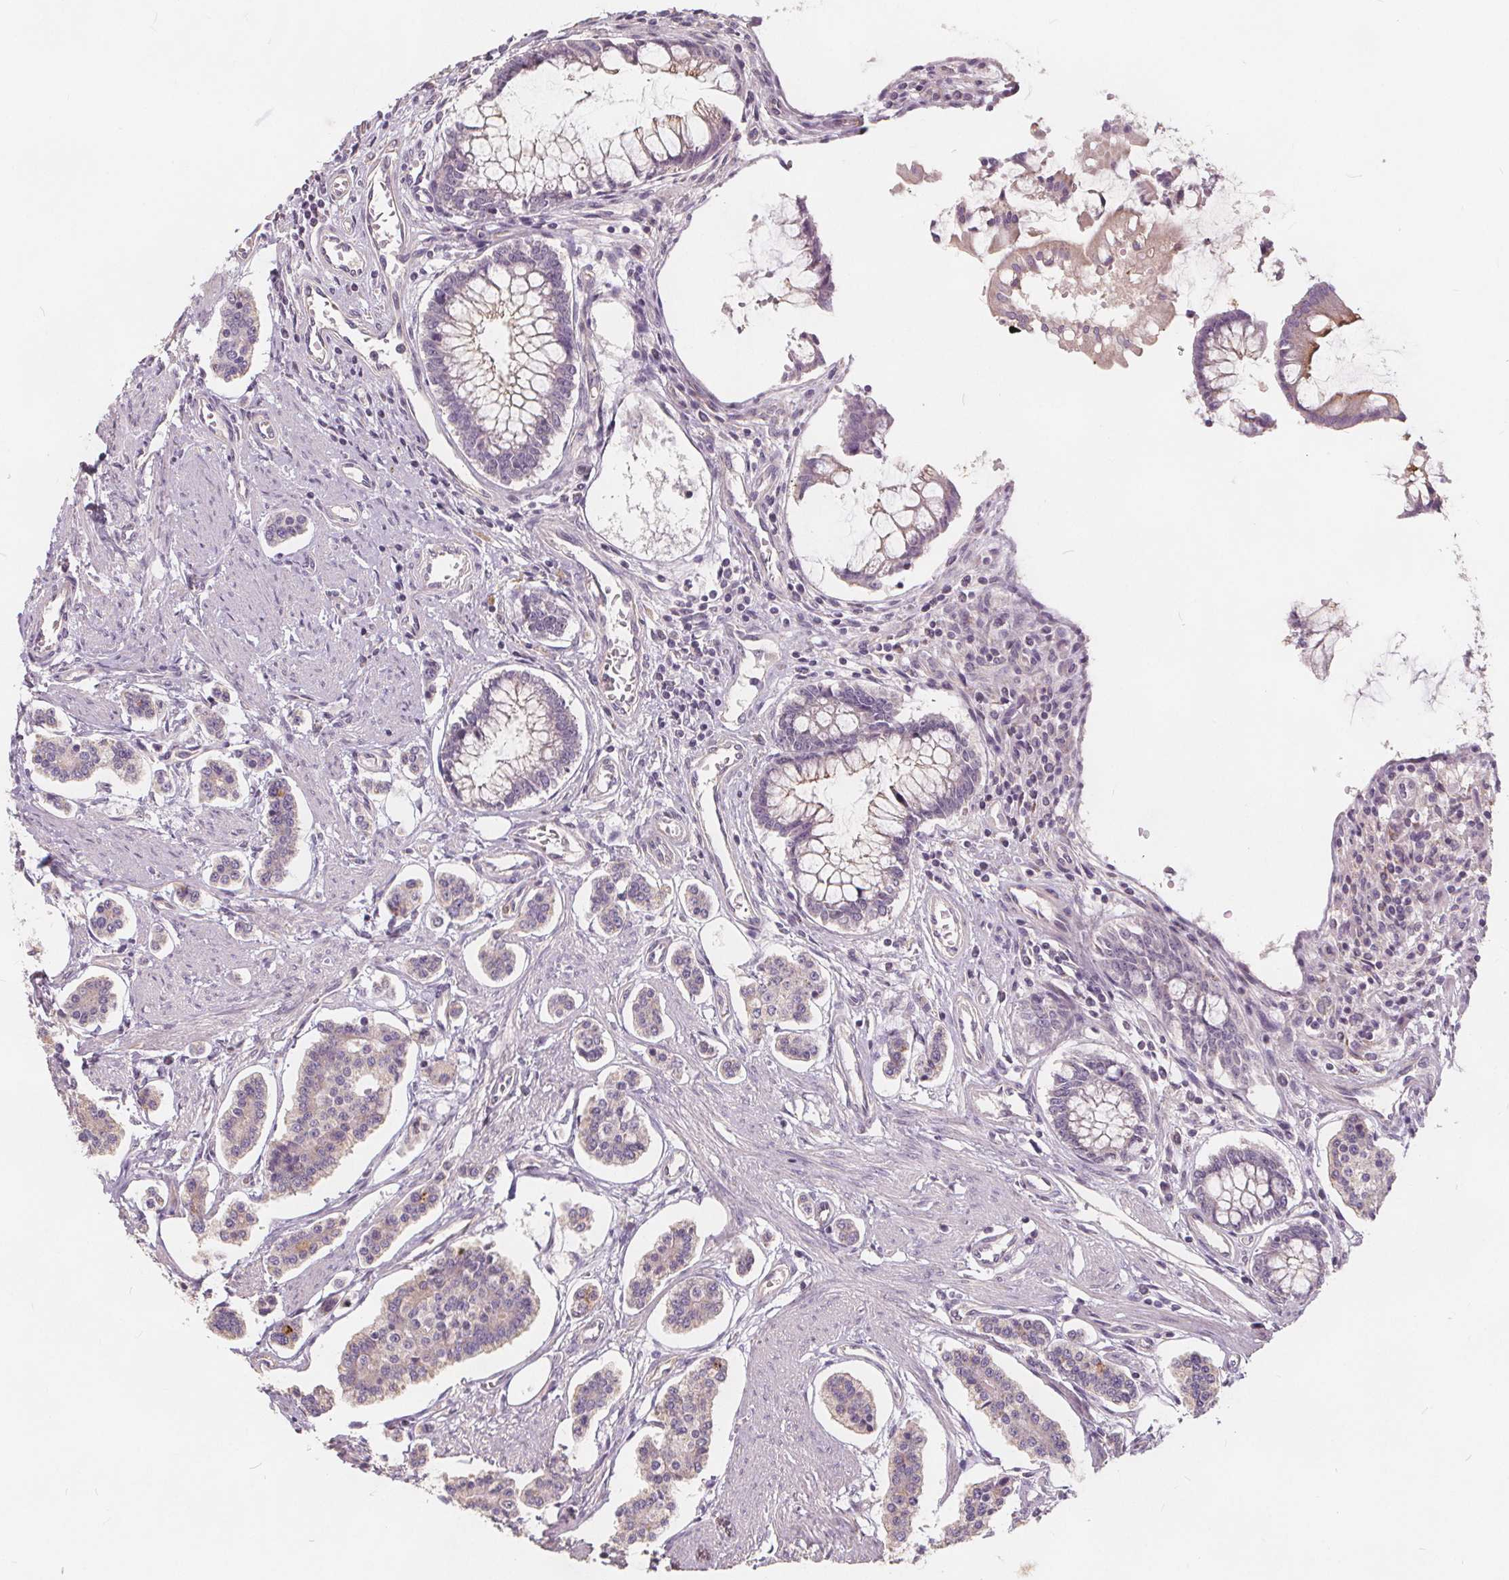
{"staining": {"intensity": "weak", "quantity": "<25%", "location": "cytoplasmic/membranous"}, "tissue": "carcinoid", "cell_type": "Tumor cells", "image_type": "cancer", "snomed": [{"axis": "morphology", "description": "Carcinoid, malignant, NOS"}, {"axis": "topography", "description": "Small intestine"}], "caption": "Tumor cells show no significant protein expression in carcinoid (malignant).", "gene": "DRC3", "patient": {"sex": "female", "age": 65}}